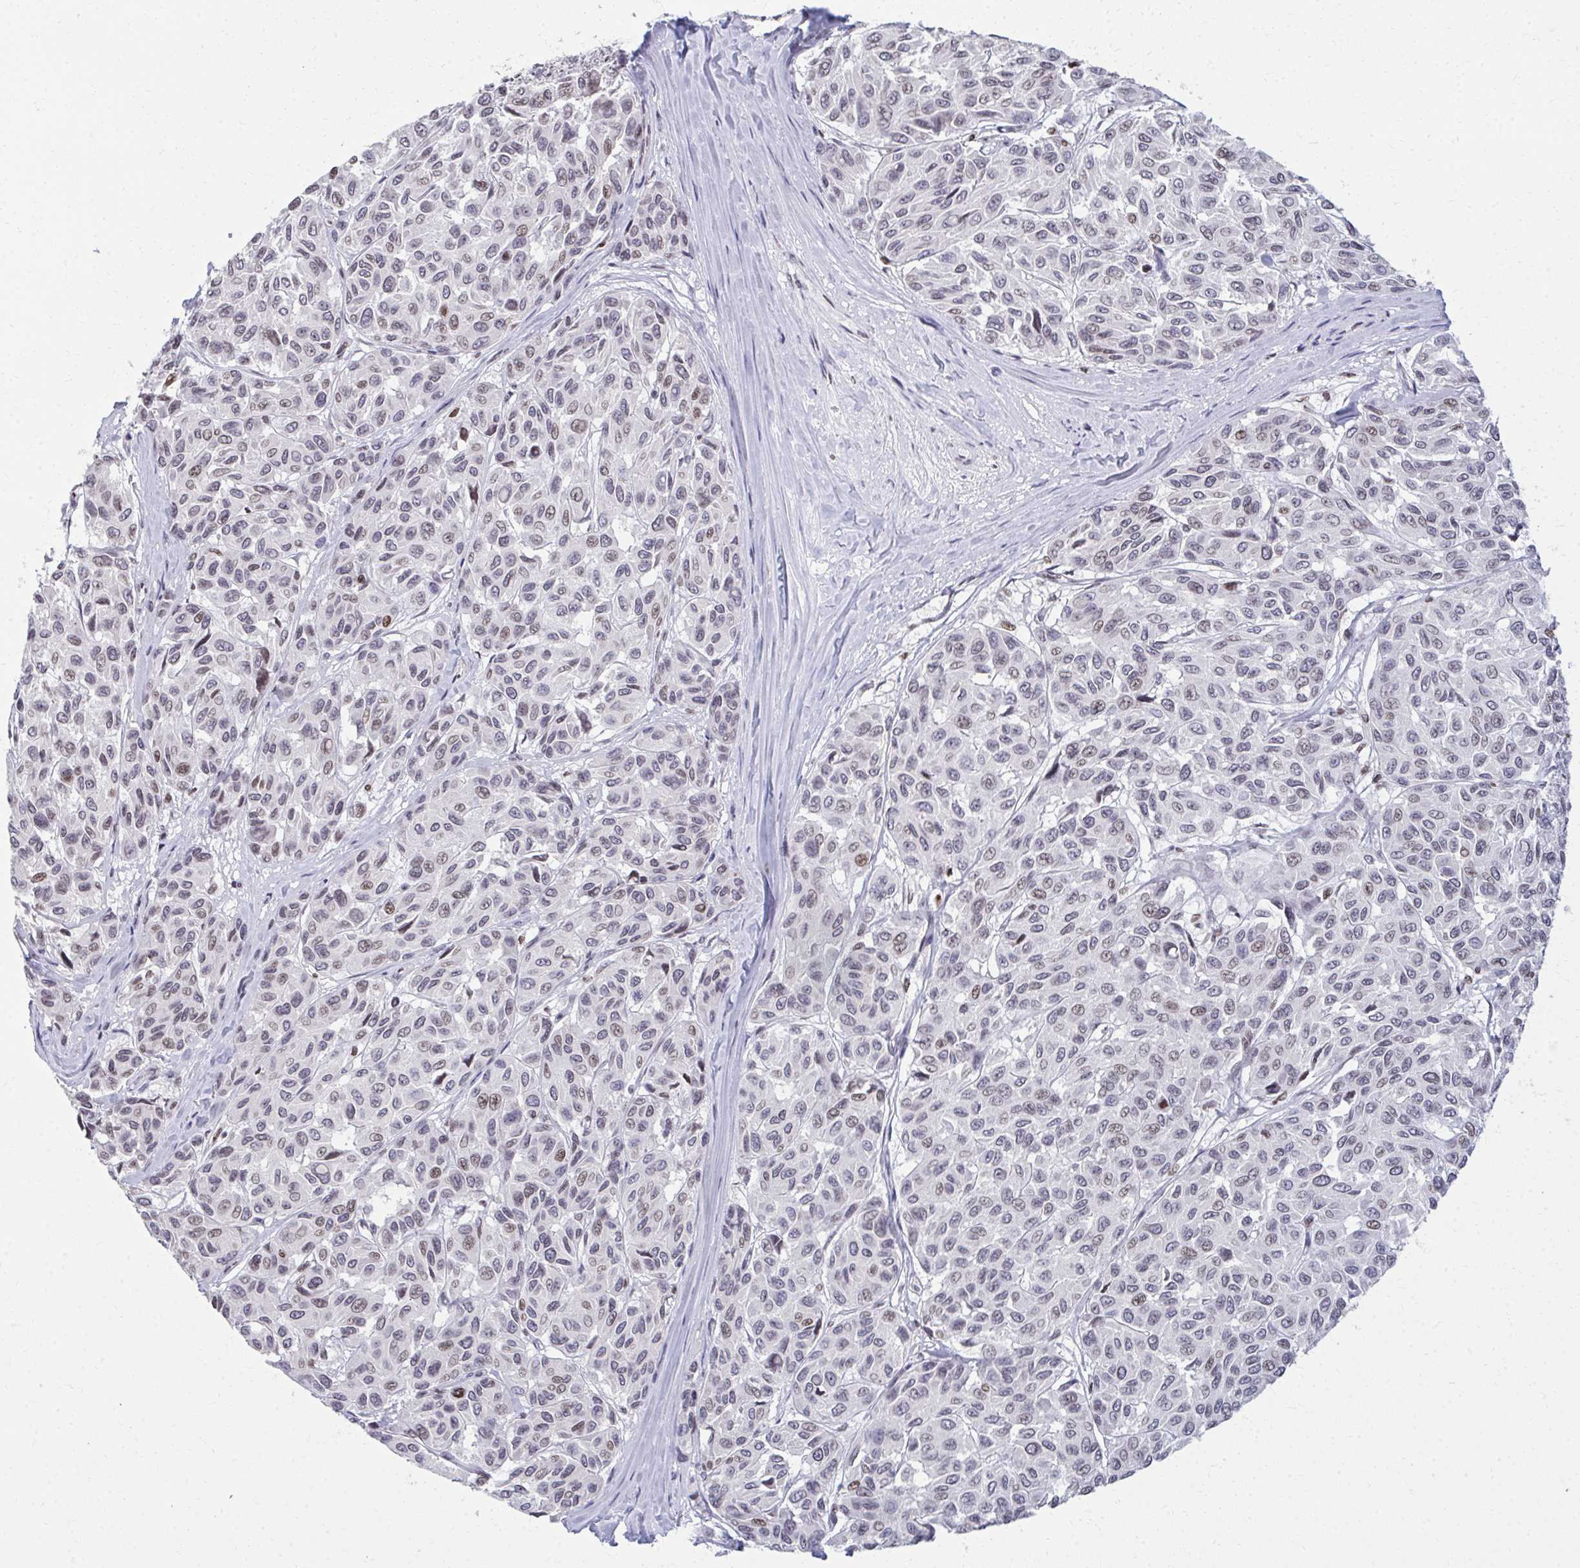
{"staining": {"intensity": "weak", "quantity": "25%-75%", "location": "nuclear"}, "tissue": "melanoma", "cell_type": "Tumor cells", "image_type": "cancer", "snomed": [{"axis": "morphology", "description": "Malignant melanoma, NOS"}, {"axis": "topography", "description": "Skin"}], "caption": "Melanoma stained with DAB (3,3'-diaminobenzidine) immunohistochemistry (IHC) demonstrates low levels of weak nuclear positivity in about 25%-75% of tumor cells. Using DAB (3,3'-diaminobenzidine) (brown) and hematoxylin (blue) stains, captured at high magnification using brightfield microscopy.", "gene": "AP5M1", "patient": {"sex": "female", "age": 66}}